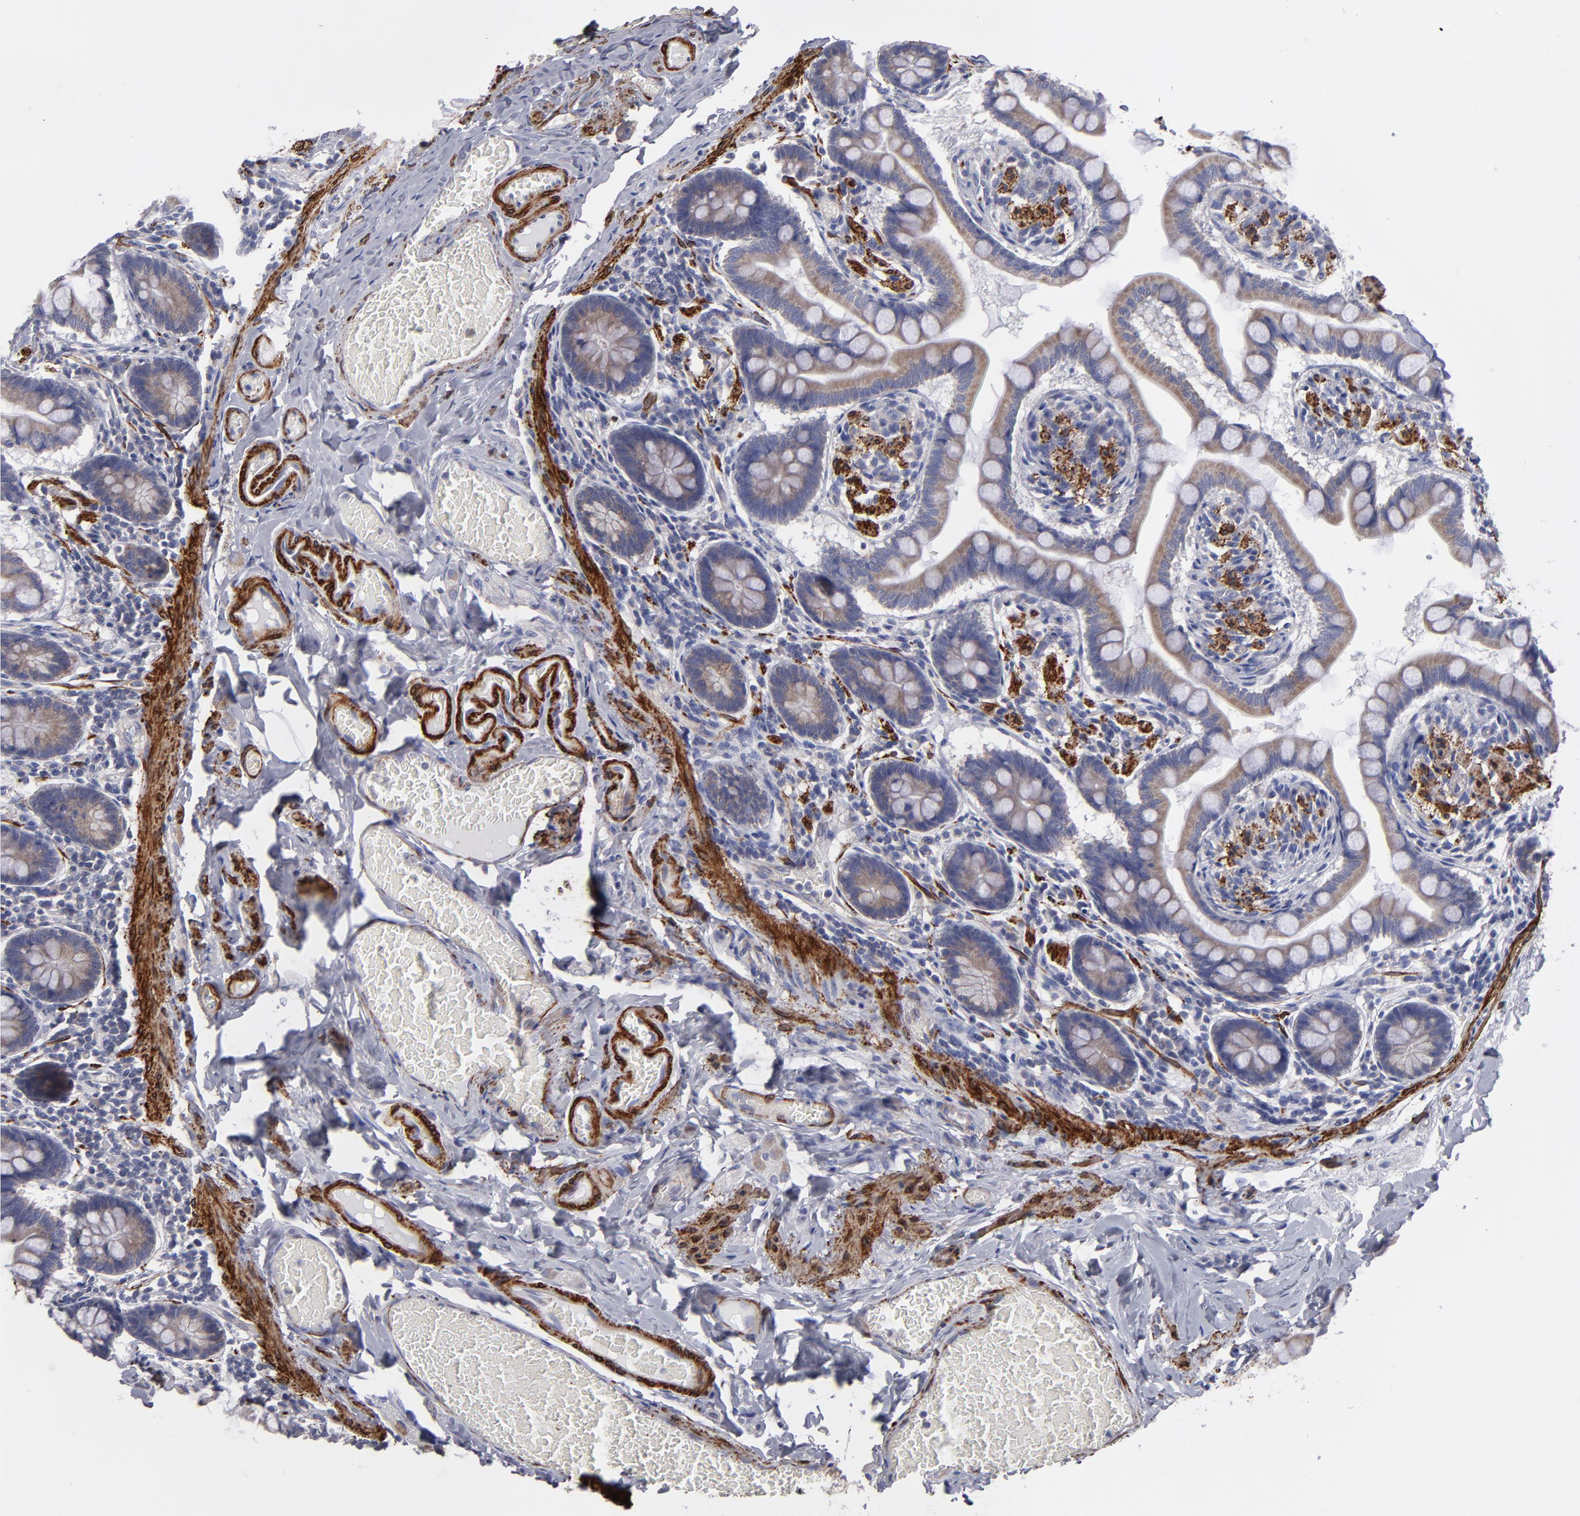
{"staining": {"intensity": "moderate", "quantity": ">75%", "location": "cytoplasmic/membranous"}, "tissue": "small intestine", "cell_type": "Glandular cells", "image_type": "normal", "snomed": [{"axis": "morphology", "description": "Normal tissue, NOS"}, {"axis": "topography", "description": "Small intestine"}], "caption": "This is a photomicrograph of IHC staining of unremarkable small intestine, which shows moderate expression in the cytoplasmic/membranous of glandular cells.", "gene": "SLMAP", "patient": {"sex": "male", "age": 41}}